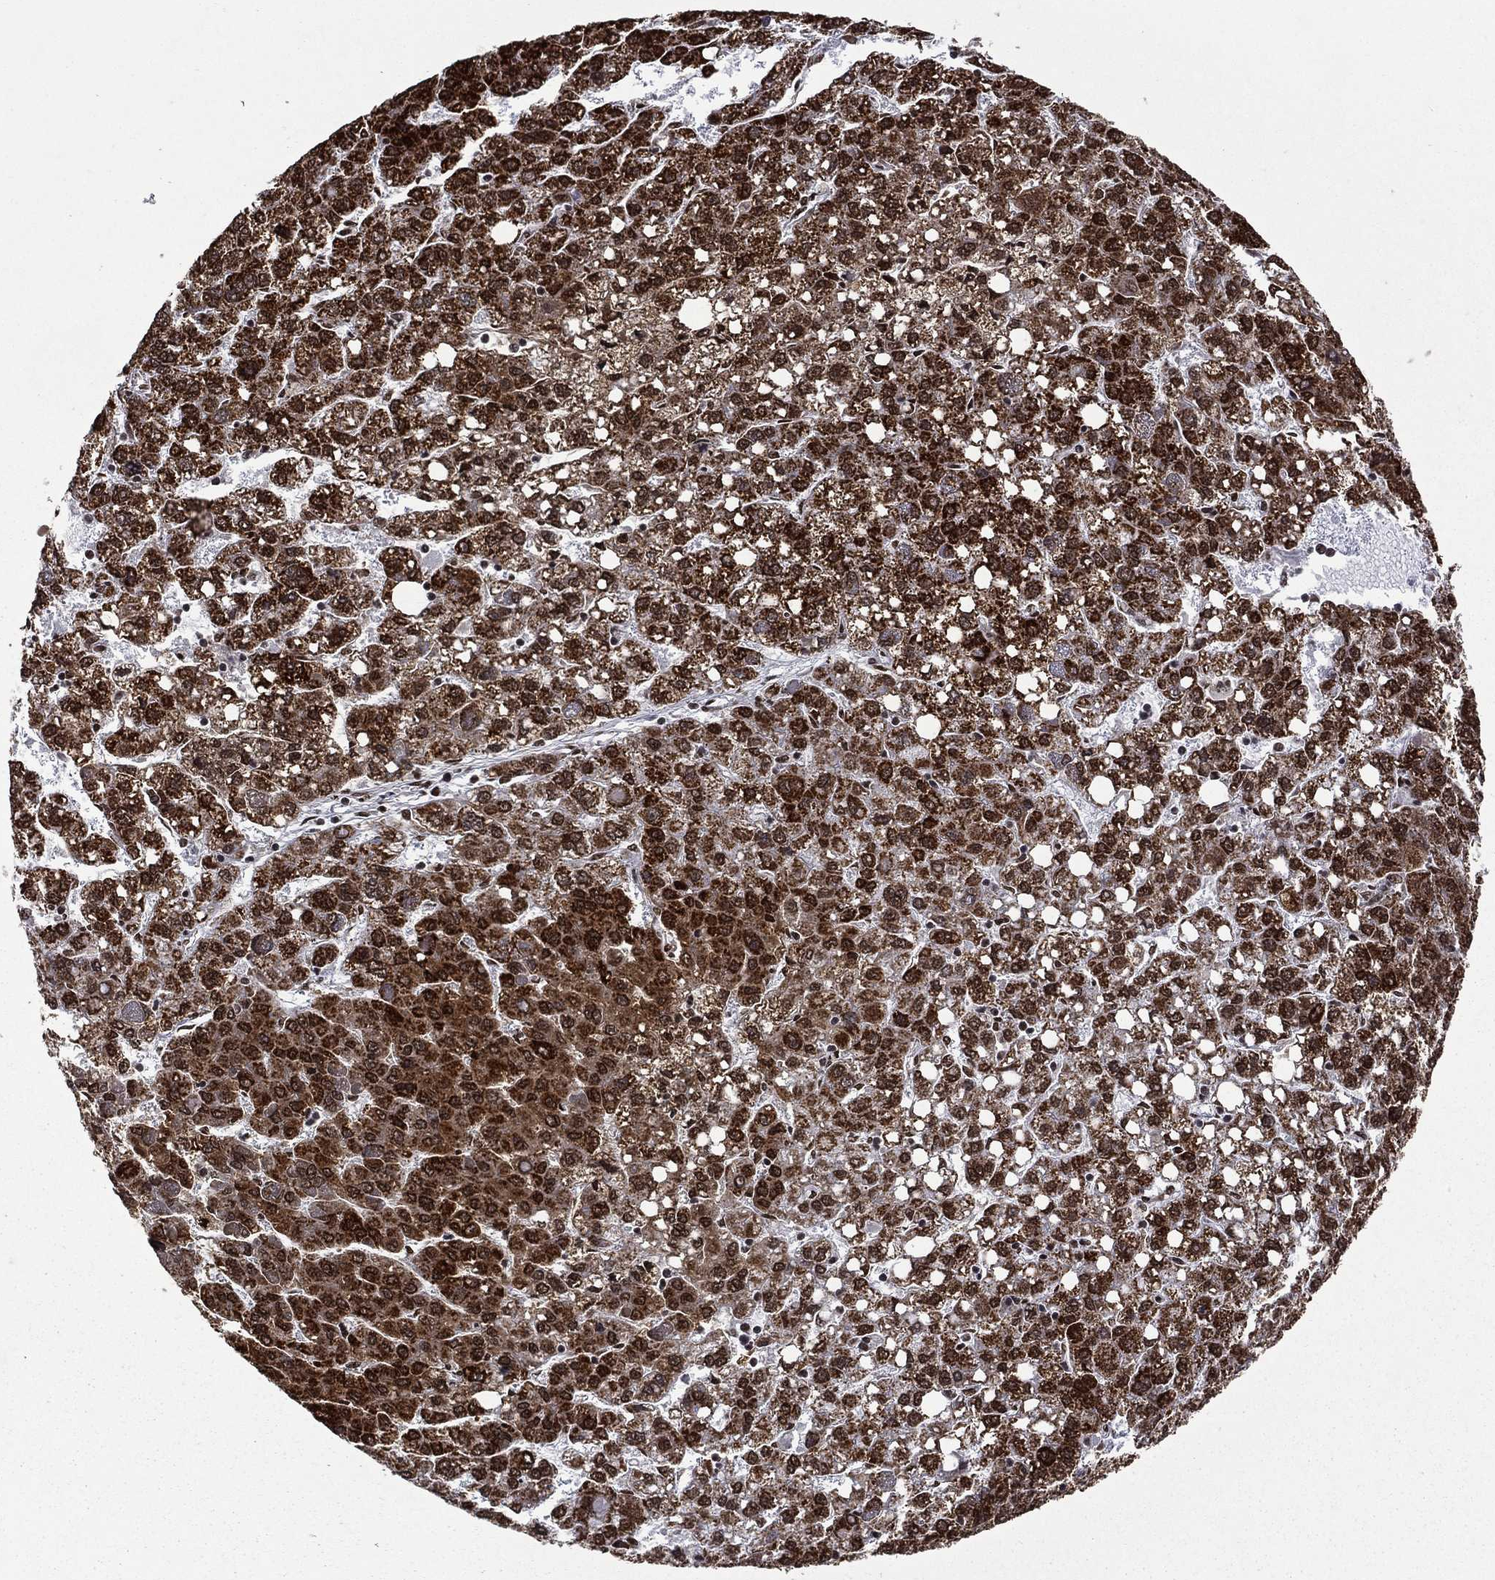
{"staining": {"intensity": "strong", "quantity": ">75%", "location": "cytoplasmic/membranous,nuclear"}, "tissue": "liver cancer", "cell_type": "Tumor cells", "image_type": "cancer", "snomed": [{"axis": "morphology", "description": "Carcinoma, Hepatocellular, NOS"}, {"axis": "topography", "description": "Liver"}], "caption": "Protein analysis of hepatocellular carcinoma (liver) tissue demonstrates strong cytoplasmic/membranous and nuclear staining in approximately >75% of tumor cells. (IHC, brightfield microscopy, high magnification).", "gene": "C5orf24", "patient": {"sex": "female", "age": 82}}